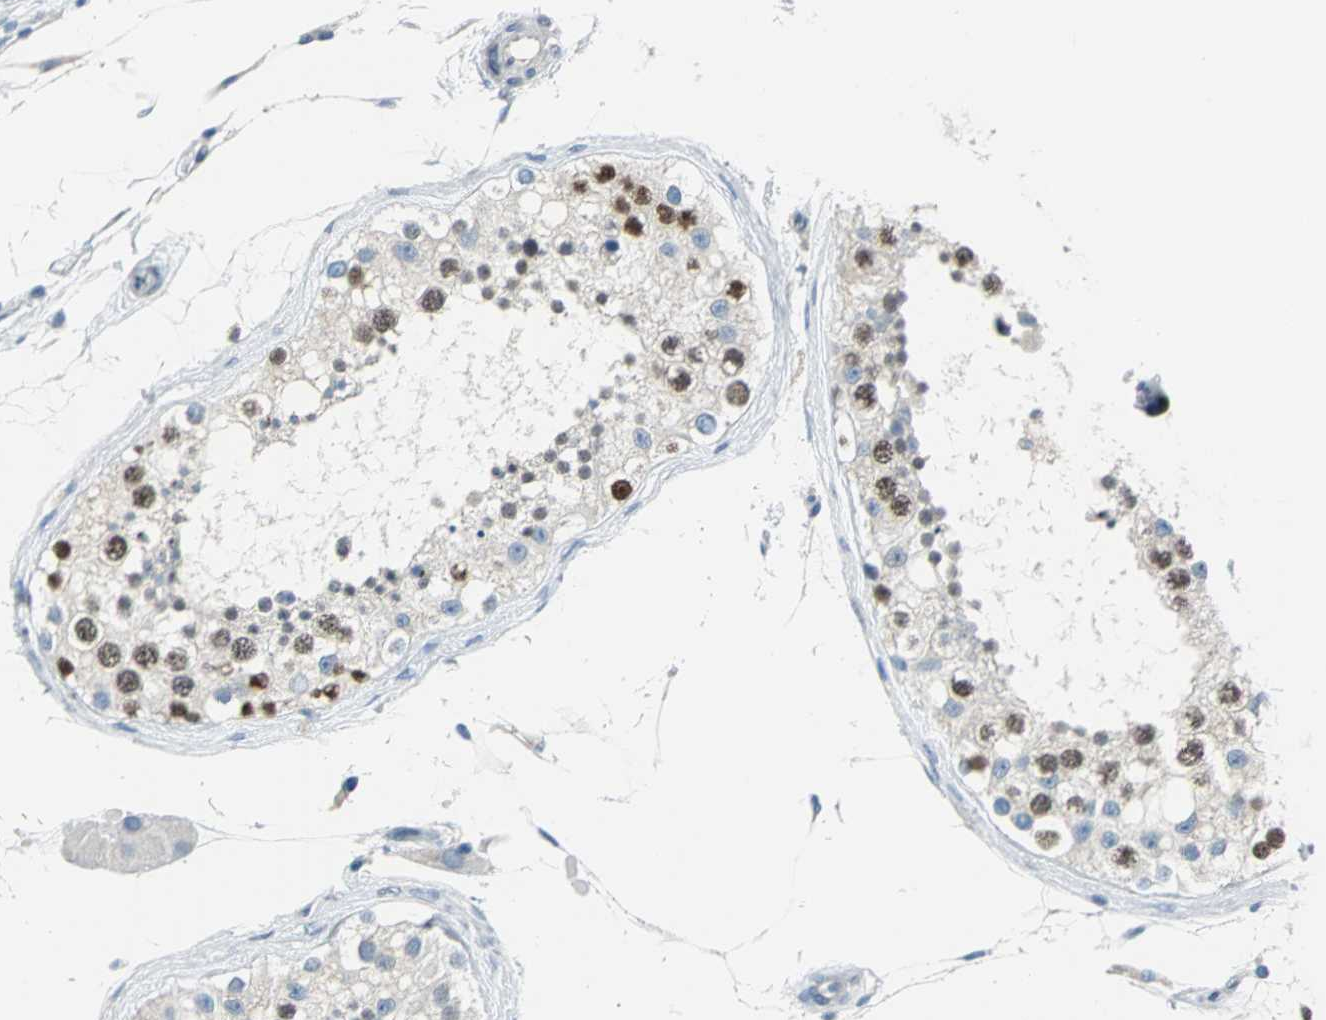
{"staining": {"intensity": "strong", "quantity": "25%-75%", "location": "nuclear"}, "tissue": "testis", "cell_type": "Cells in seminiferous ducts", "image_type": "normal", "snomed": [{"axis": "morphology", "description": "Normal tissue, NOS"}, {"axis": "topography", "description": "Testis"}], "caption": "Benign testis was stained to show a protein in brown. There is high levels of strong nuclear staining in approximately 25%-75% of cells in seminiferous ducts. (Brightfield microscopy of DAB IHC at high magnification).", "gene": "MCM3", "patient": {"sex": "male", "age": 68}}